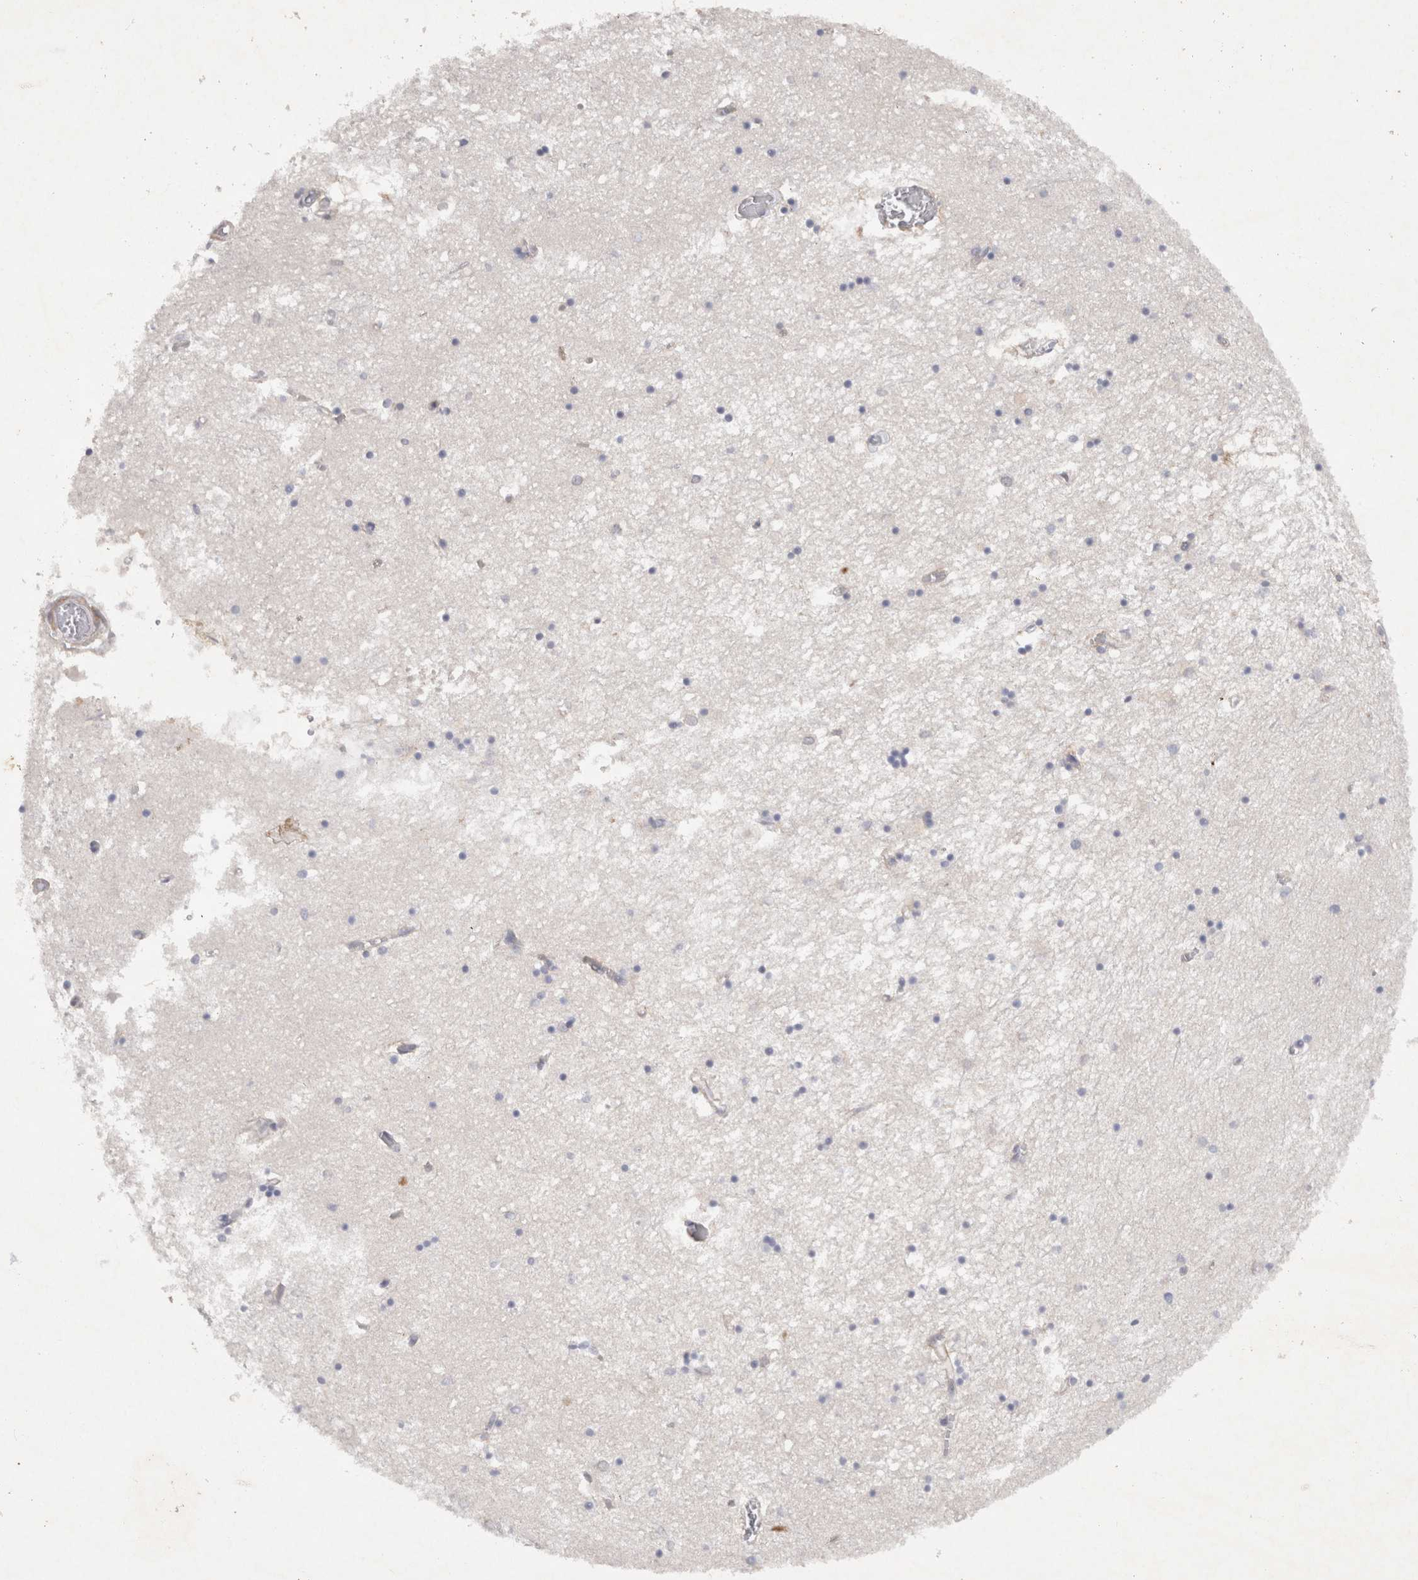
{"staining": {"intensity": "negative", "quantity": "none", "location": "none"}, "tissue": "hippocampus", "cell_type": "Glial cells", "image_type": "normal", "snomed": [{"axis": "morphology", "description": "Normal tissue, NOS"}, {"axis": "topography", "description": "Hippocampus"}], "caption": "Human hippocampus stained for a protein using immunohistochemistry reveals no positivity in glial cells.", "gene": "BZW2", "patient": {"sex": "male", "age": 70}}